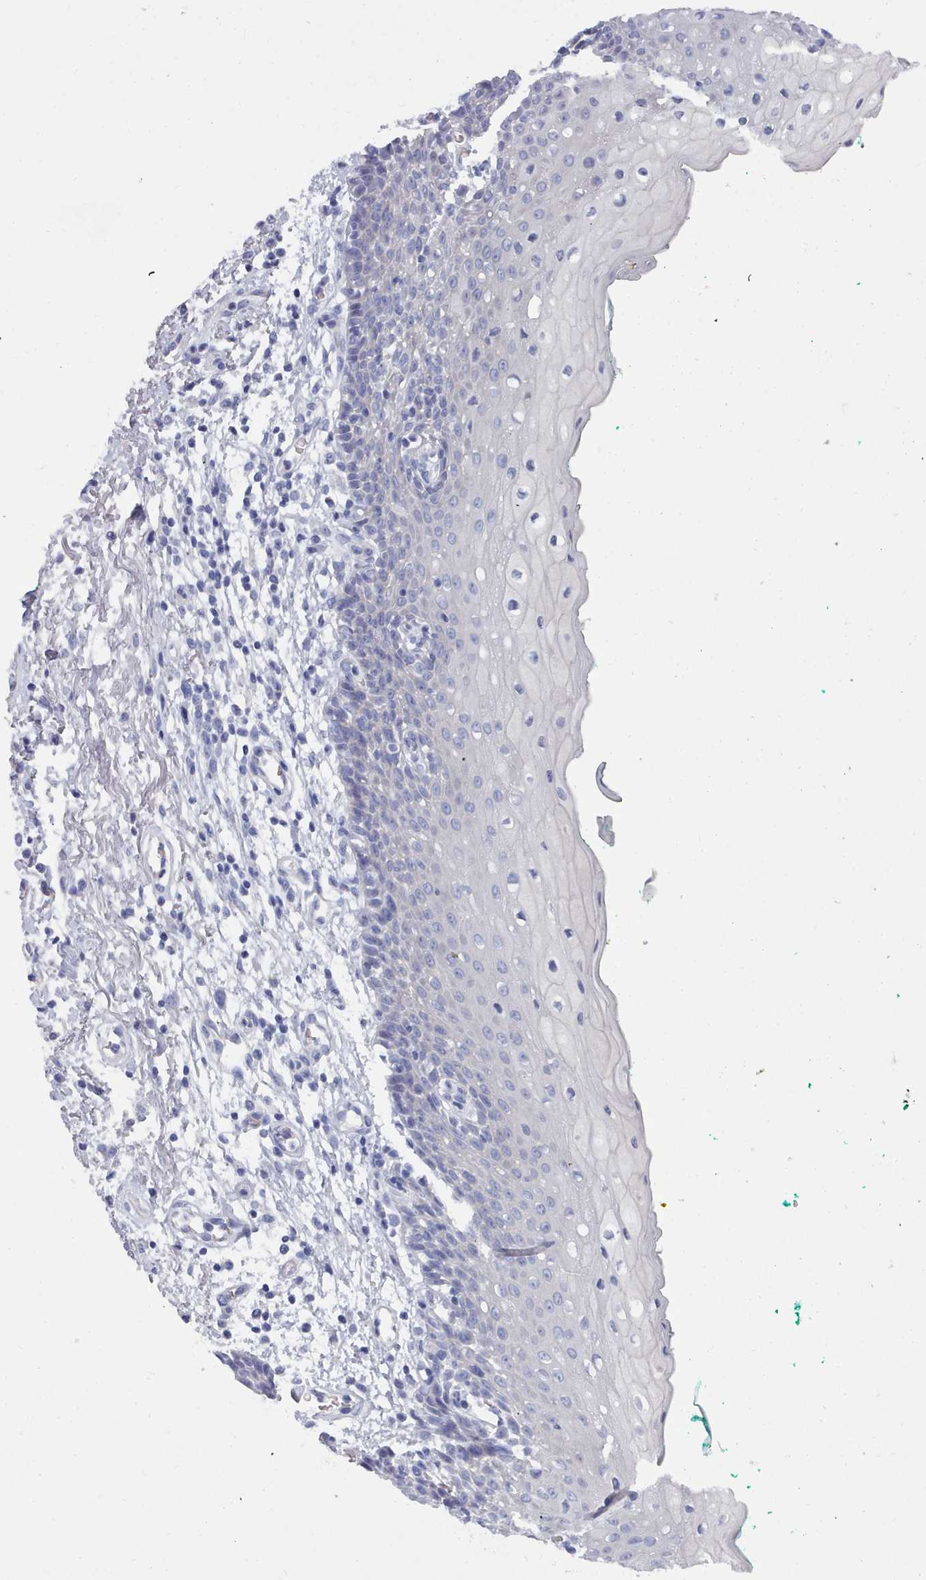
{"staining": {"intensity": "negative", "quantity": "none", "location": "none"}, "tissue": "oral mucosa", "cell_type": "Squamous epithelial cells", "image_type": "normal", "snomed": [{"axis": "morphology", "description": "Normal tissue, NOS"}, {"axis": "morphology", "description": "Squamous cell carcinoma, NOS"}, {"axis": "topography", "description": "Oral tissue"}, {"axis": "topography", "description": "Tounge, NOS"}, {"axis": "topography", "description": "Head-Neck"}], "caption": "This is an IHC photomicrograph of unremarkable human oral mucosa. There is no expression in squamous epithelial cells.", "gene": "ENSG00000285188", "patient": {"sex": "male", "age": 79}}